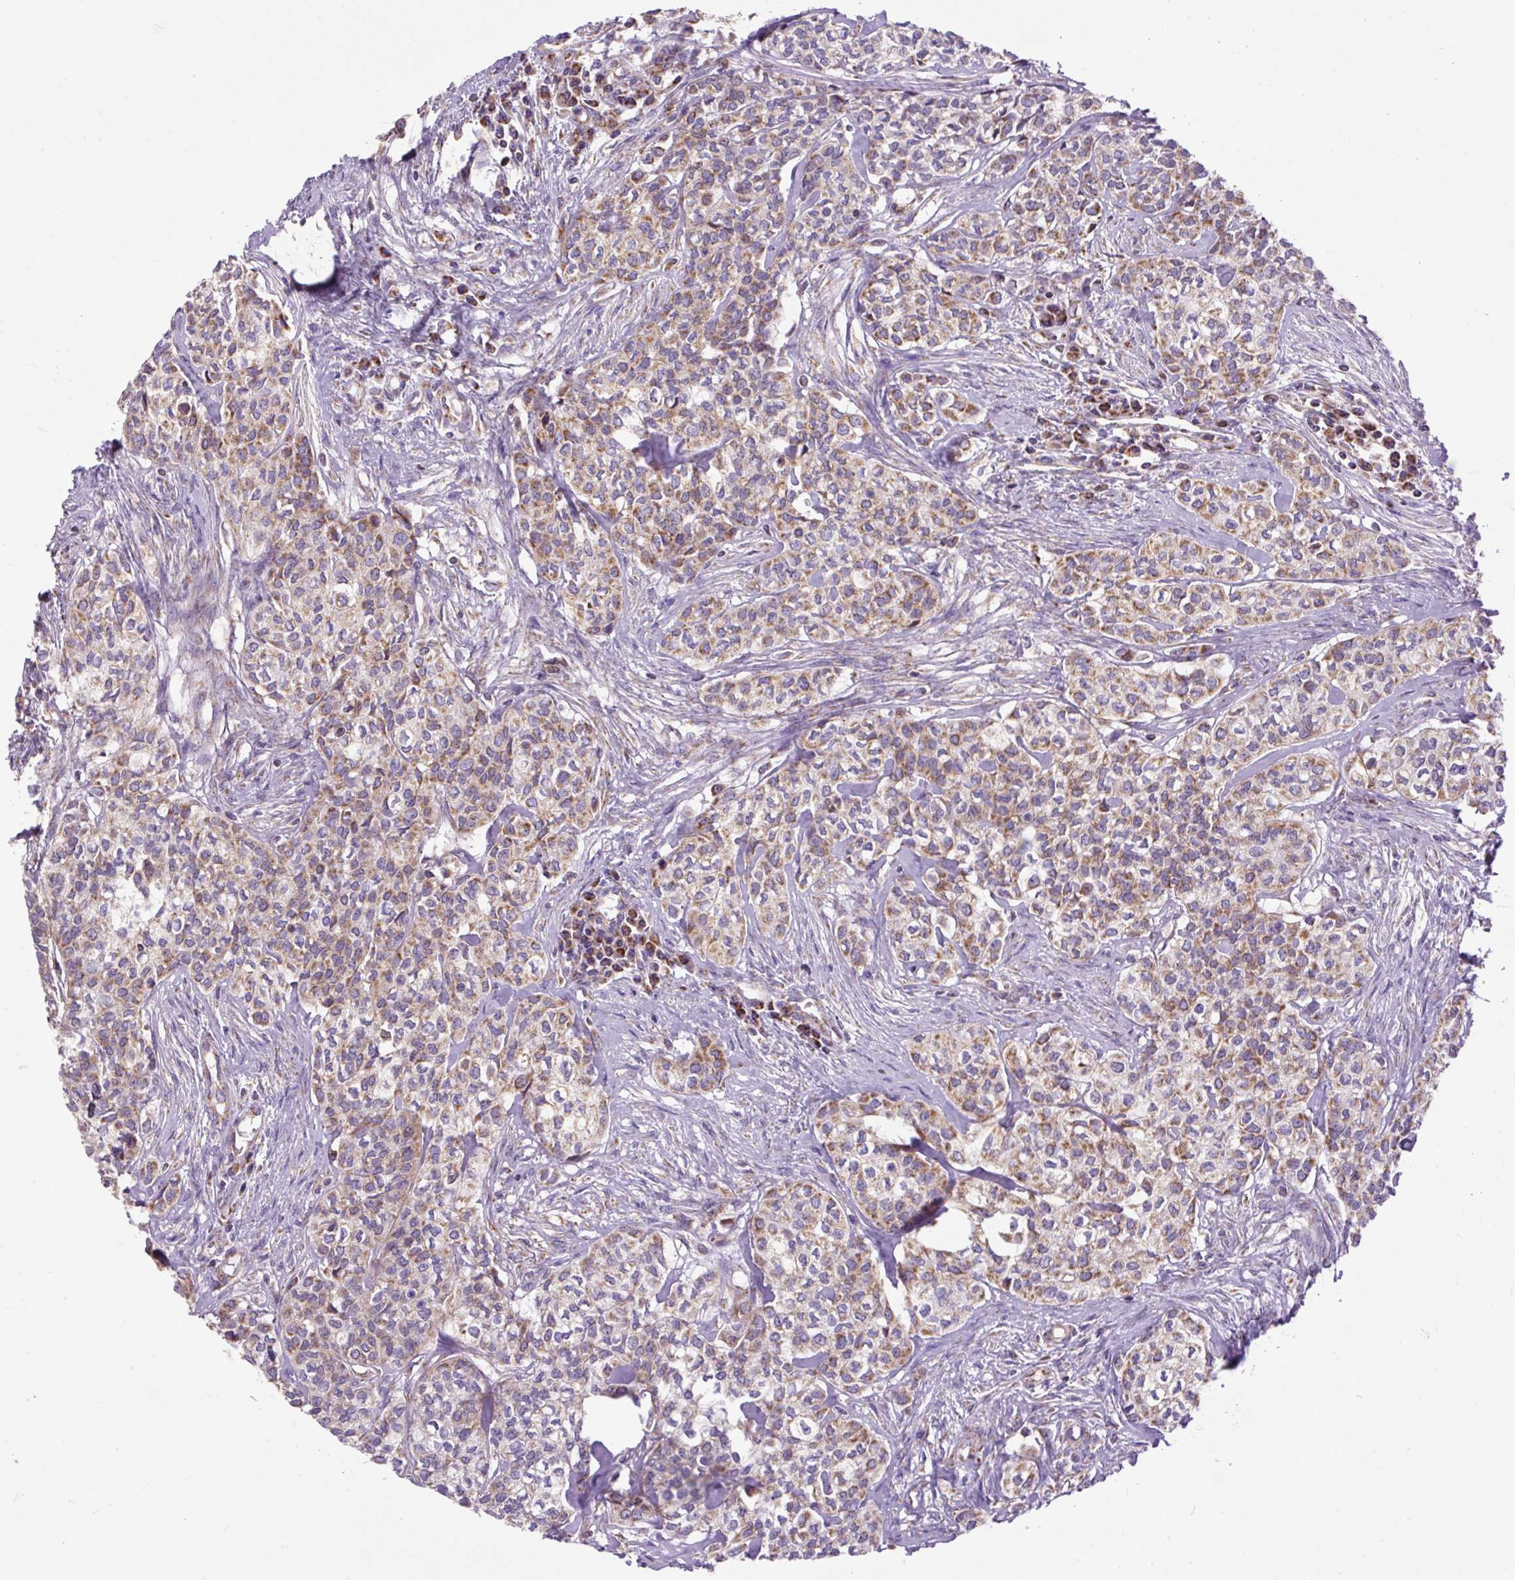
{"staining": {"intensity": "moderate", "quantity": "25%-75%", "location": "cytoplasmic/membranous"}, "tissue": "head and neck cancer", "cell_type": "Tumor cells", "image_type": "cancer", "snomed": [{"axis": "morphology", "description": "Adenocarcinoma, NOS"}, {"axis": "topography", "description": "Head-Neck"}], "caption": "Immunohistochemistry histopathology image of neoplastic tissue: head and neck cancer stained using IHC displays medium levels of moderate protein expression localized specifically in the cytoplasmic/membranous of tumor cells, appearing as a cytoplasmic/membranous brown color.", "gene": "TOMM40", "patient": {"sex": "male", "age": 81}}